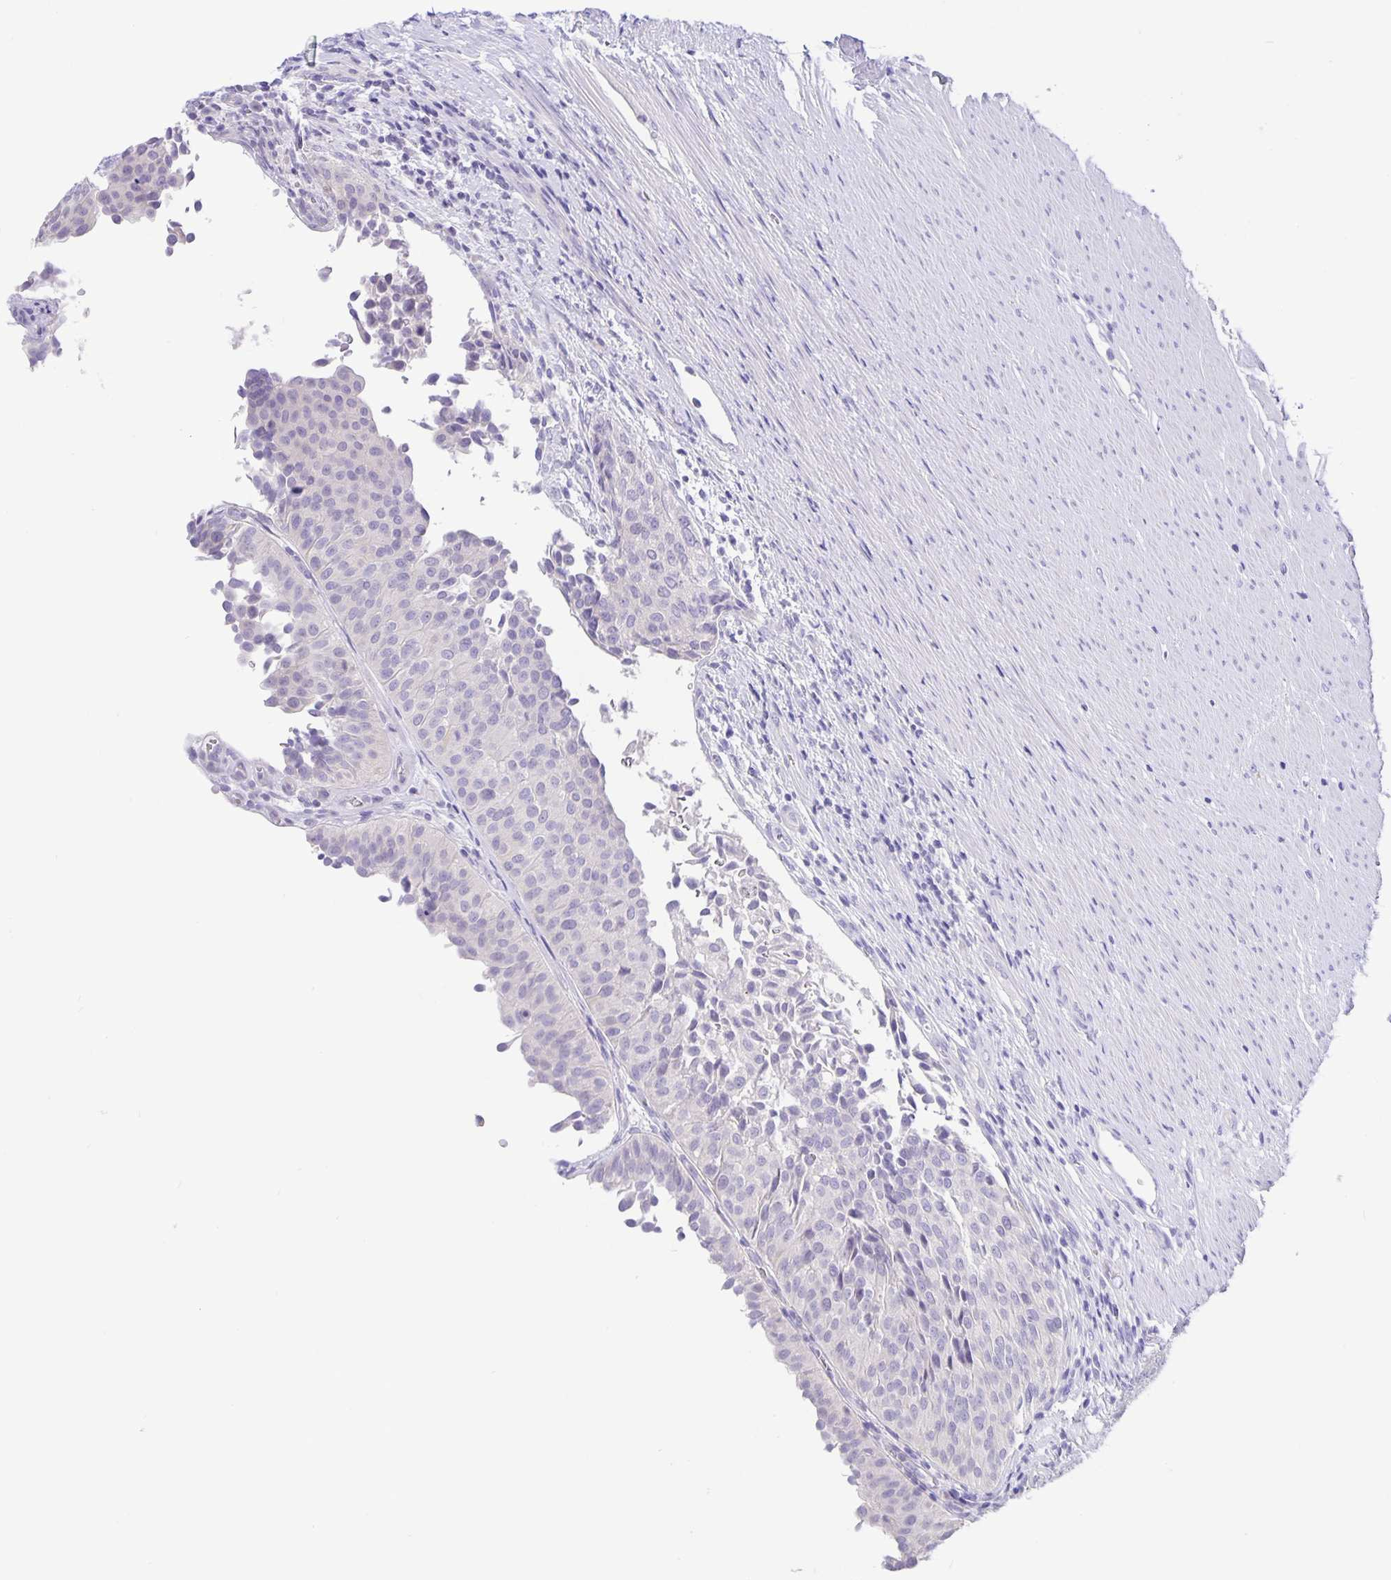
{"staining": {"intensity": "negative", "quantity": "none", "location": "none"}, "tissue": "urinary bladder", "cell_type": "Urothelial cells", "image_type": "normal", "snomed": [{"axis": "morphology", "description": "Normal tissue, NOS"}, {"axis": "topography", "description": "Urinary bladder"}, {"axis": "topography", "description": "Prostate"}], "caption": "The micrograph displays no significant positivity in urothelial cells of urinary bladder.", "gene": "ERMN", "patient": {"sex": "male", "age": 77}}